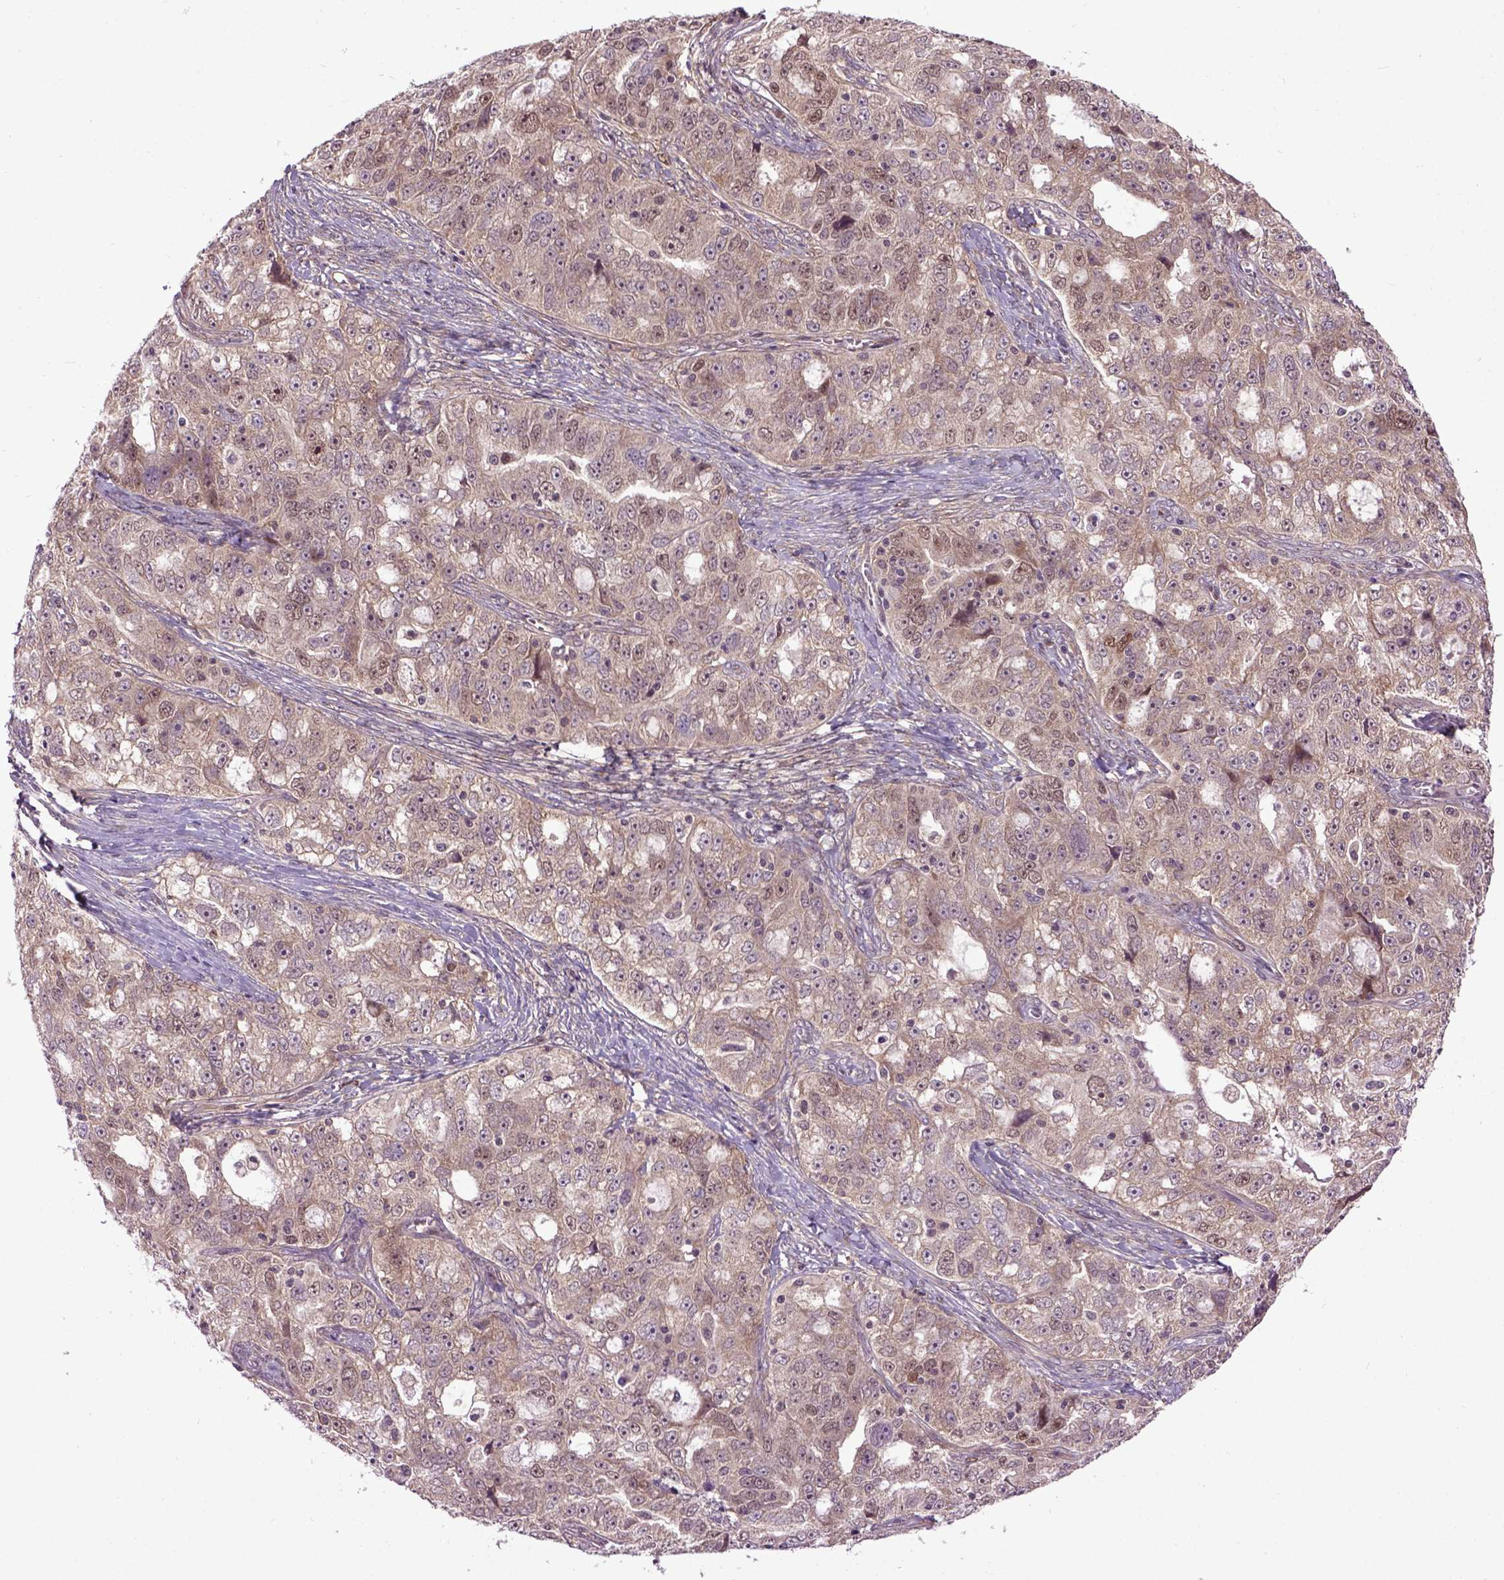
{"staining": {"intensity": "moderate", "quantity": "<25%", "location": "cytoplasmic/membranous,nuclear"}, "tissue": "ovarian cancer", "cell_type": "Tumor cells", "image_type": "cancer", "snomed": [{"axis": "morphology", "description": "Cystadenocarcinoma, serous, NOS"}, {"axis": "topography", "description": "Ovary"}], "caption": "This is an image of immunohistochemistry staining of serous cystadenocarcinoma (ovarian), which shows moderate staining in the cytoplasmic/membranous and nuclear of tumor cells.", "gene": "WDR48", "patient": {"sex": "female", "age": 51}}